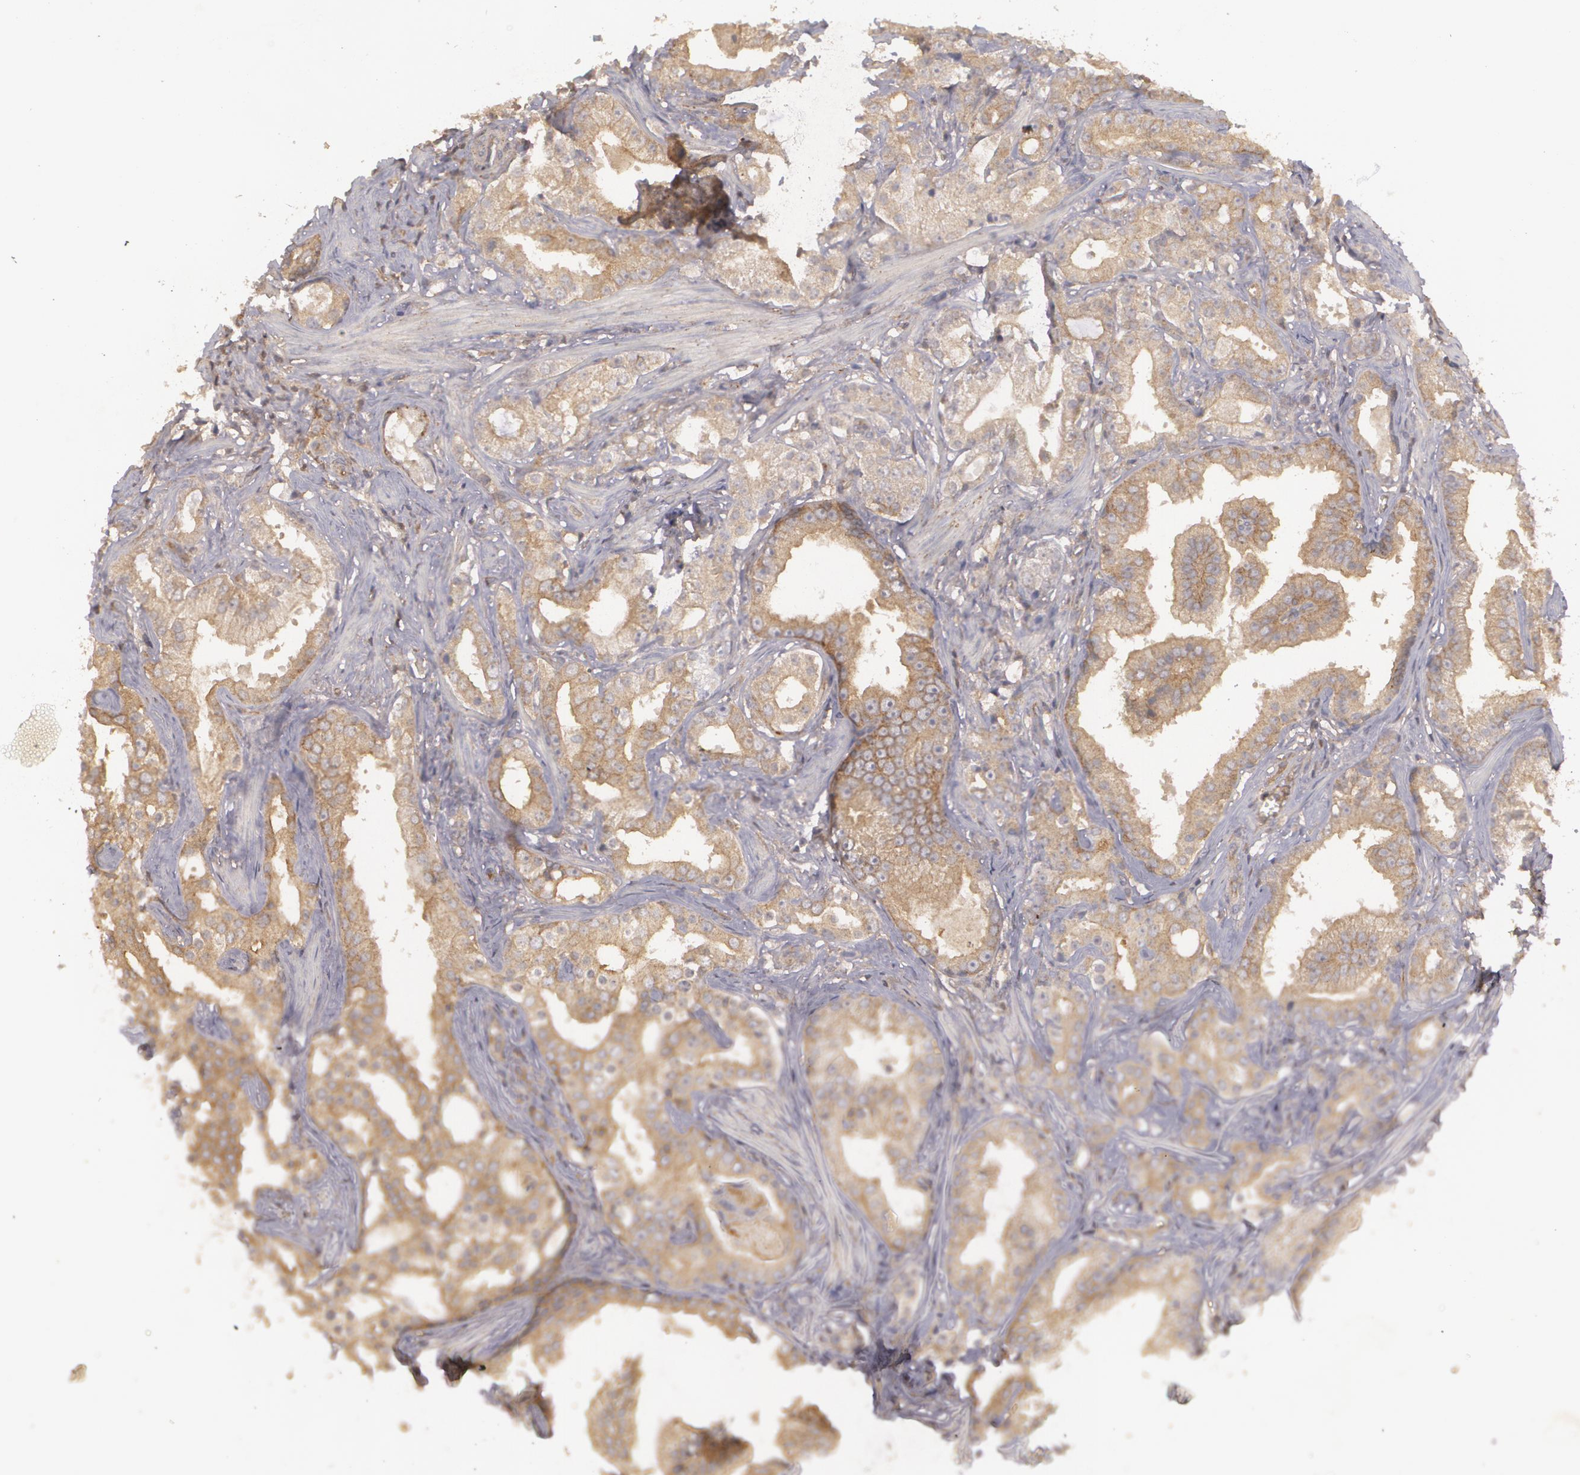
{"staining": {"intensity": "weak", "quantity": ">75%", "location": "cytoplasmic/membranous"}, "tissue": "prostate cancer", "cell_type": "Tumor cells", "image_type": "cancer", "snomed": [{"axis": "morphology", "description": "Adenocarcinoma, Low grade"}, {"axis": "topography", "description": "Prostate"}], "caption": "Immunohistochemistry image of human prostate cancer stained for a protein (brown), which exhibits low levels of weak cytoplasmic/membranous positivity in approximately >75% of tumor cells.", "gene": "HRAS", "patient": {"sex": "male", "age": 59}}